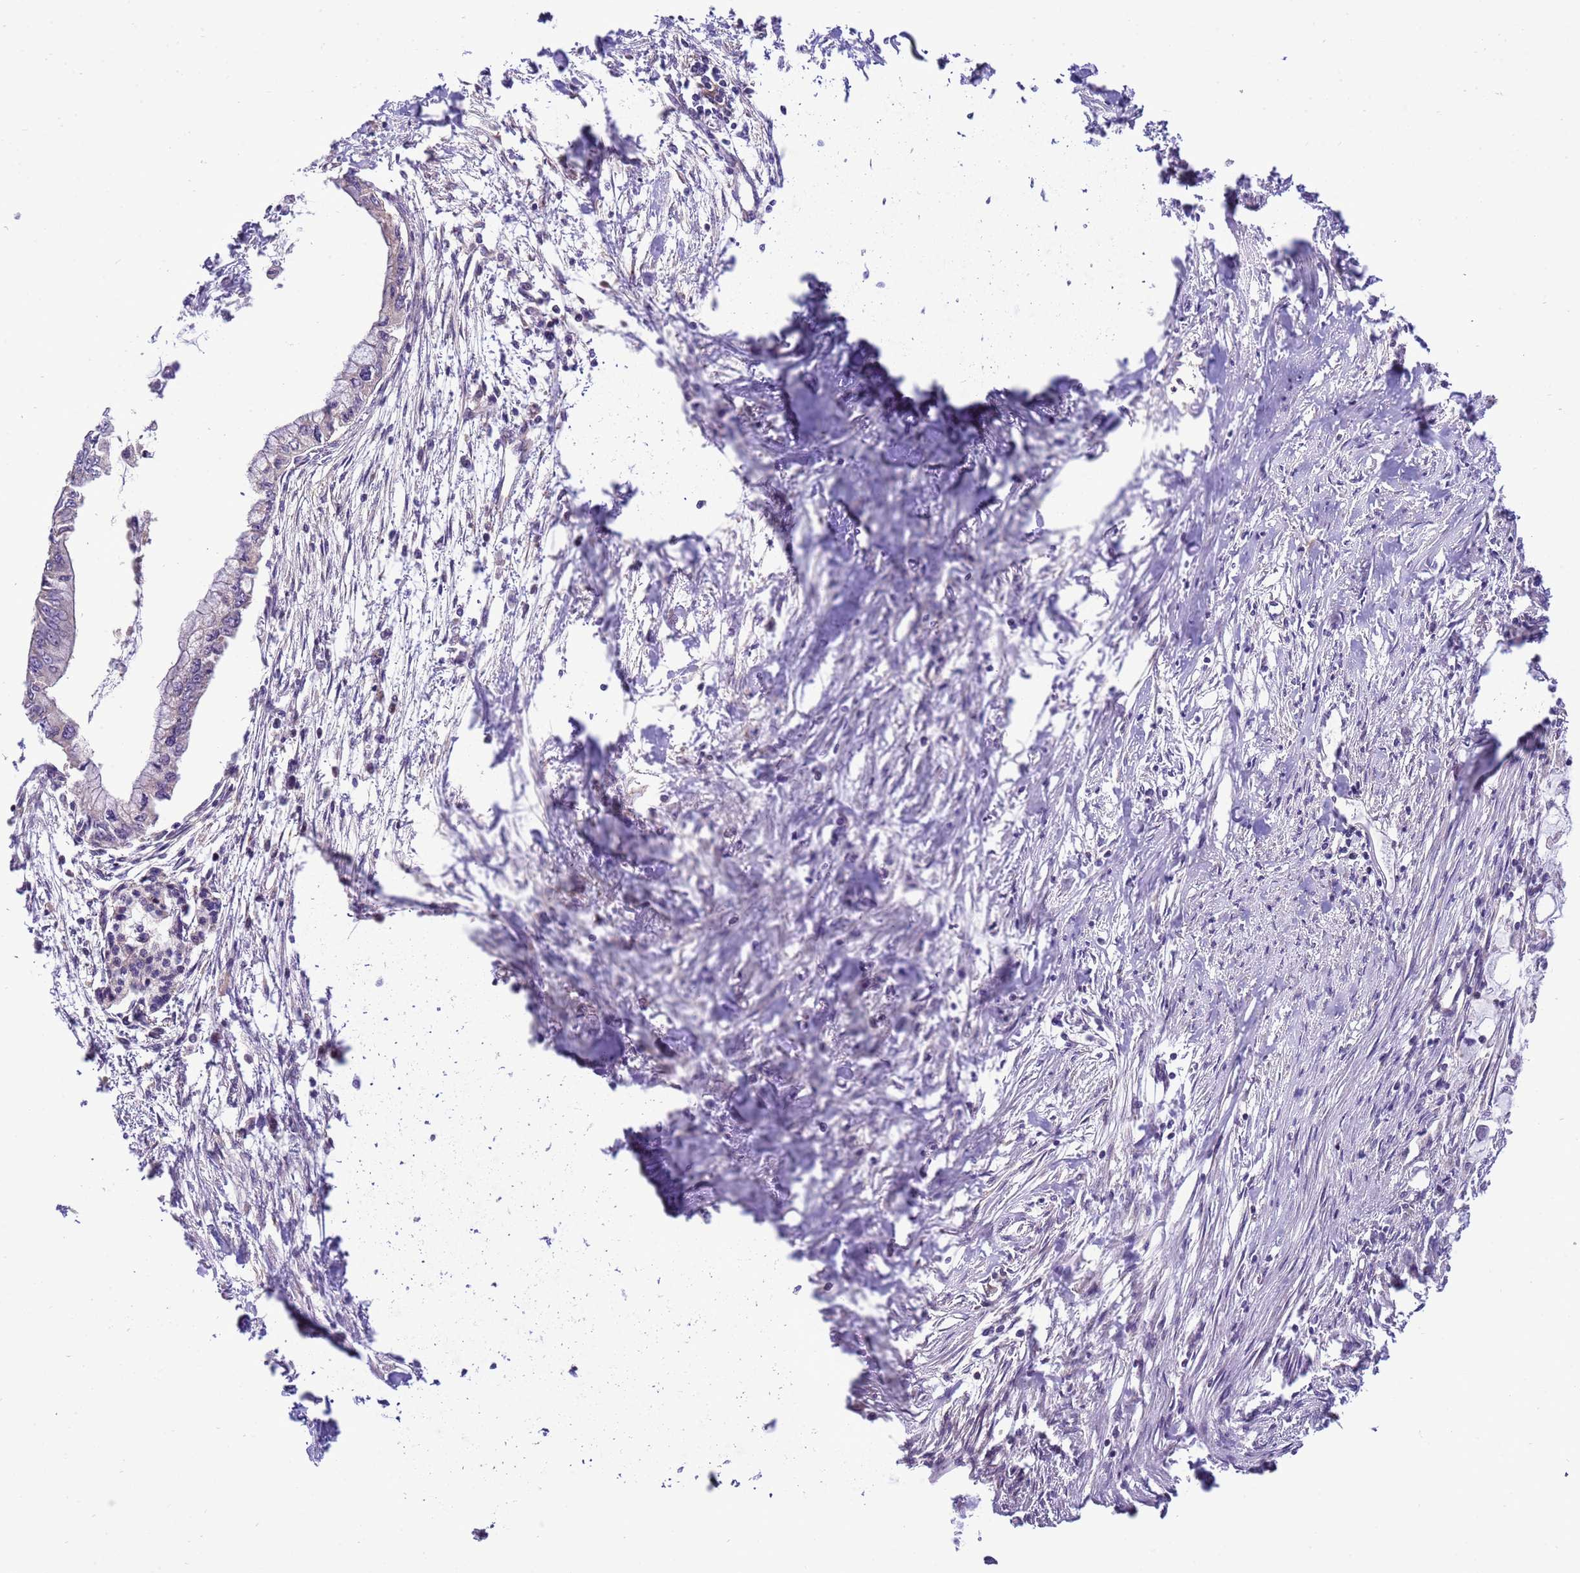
{"staining": {"intensity": "negative", "quantity": "none", "location": "none"}, "tissue": "pancreatic cancer", "cell_type": "Tumor cells", "image_type": "cancer", "snomed": [{"axis": "morphology", "description": "Adenocarcinoma, NOS"}, {"axis": "topography", "description": "Pancreas"}], "caption": "Immunohistochemistry (IHC) micrograph of pancreatic cancer (adenocarcinoma) stained for a protein (brown), which shows no staining in tumor cells. The staining was performed using DAB to visualize the protein expression in brown, while the nuclei were stained in blue with hematoxylin (Magnification: 20x).", "gene": "SCARA3", "patient": {"sex": "male", "age": 48}}